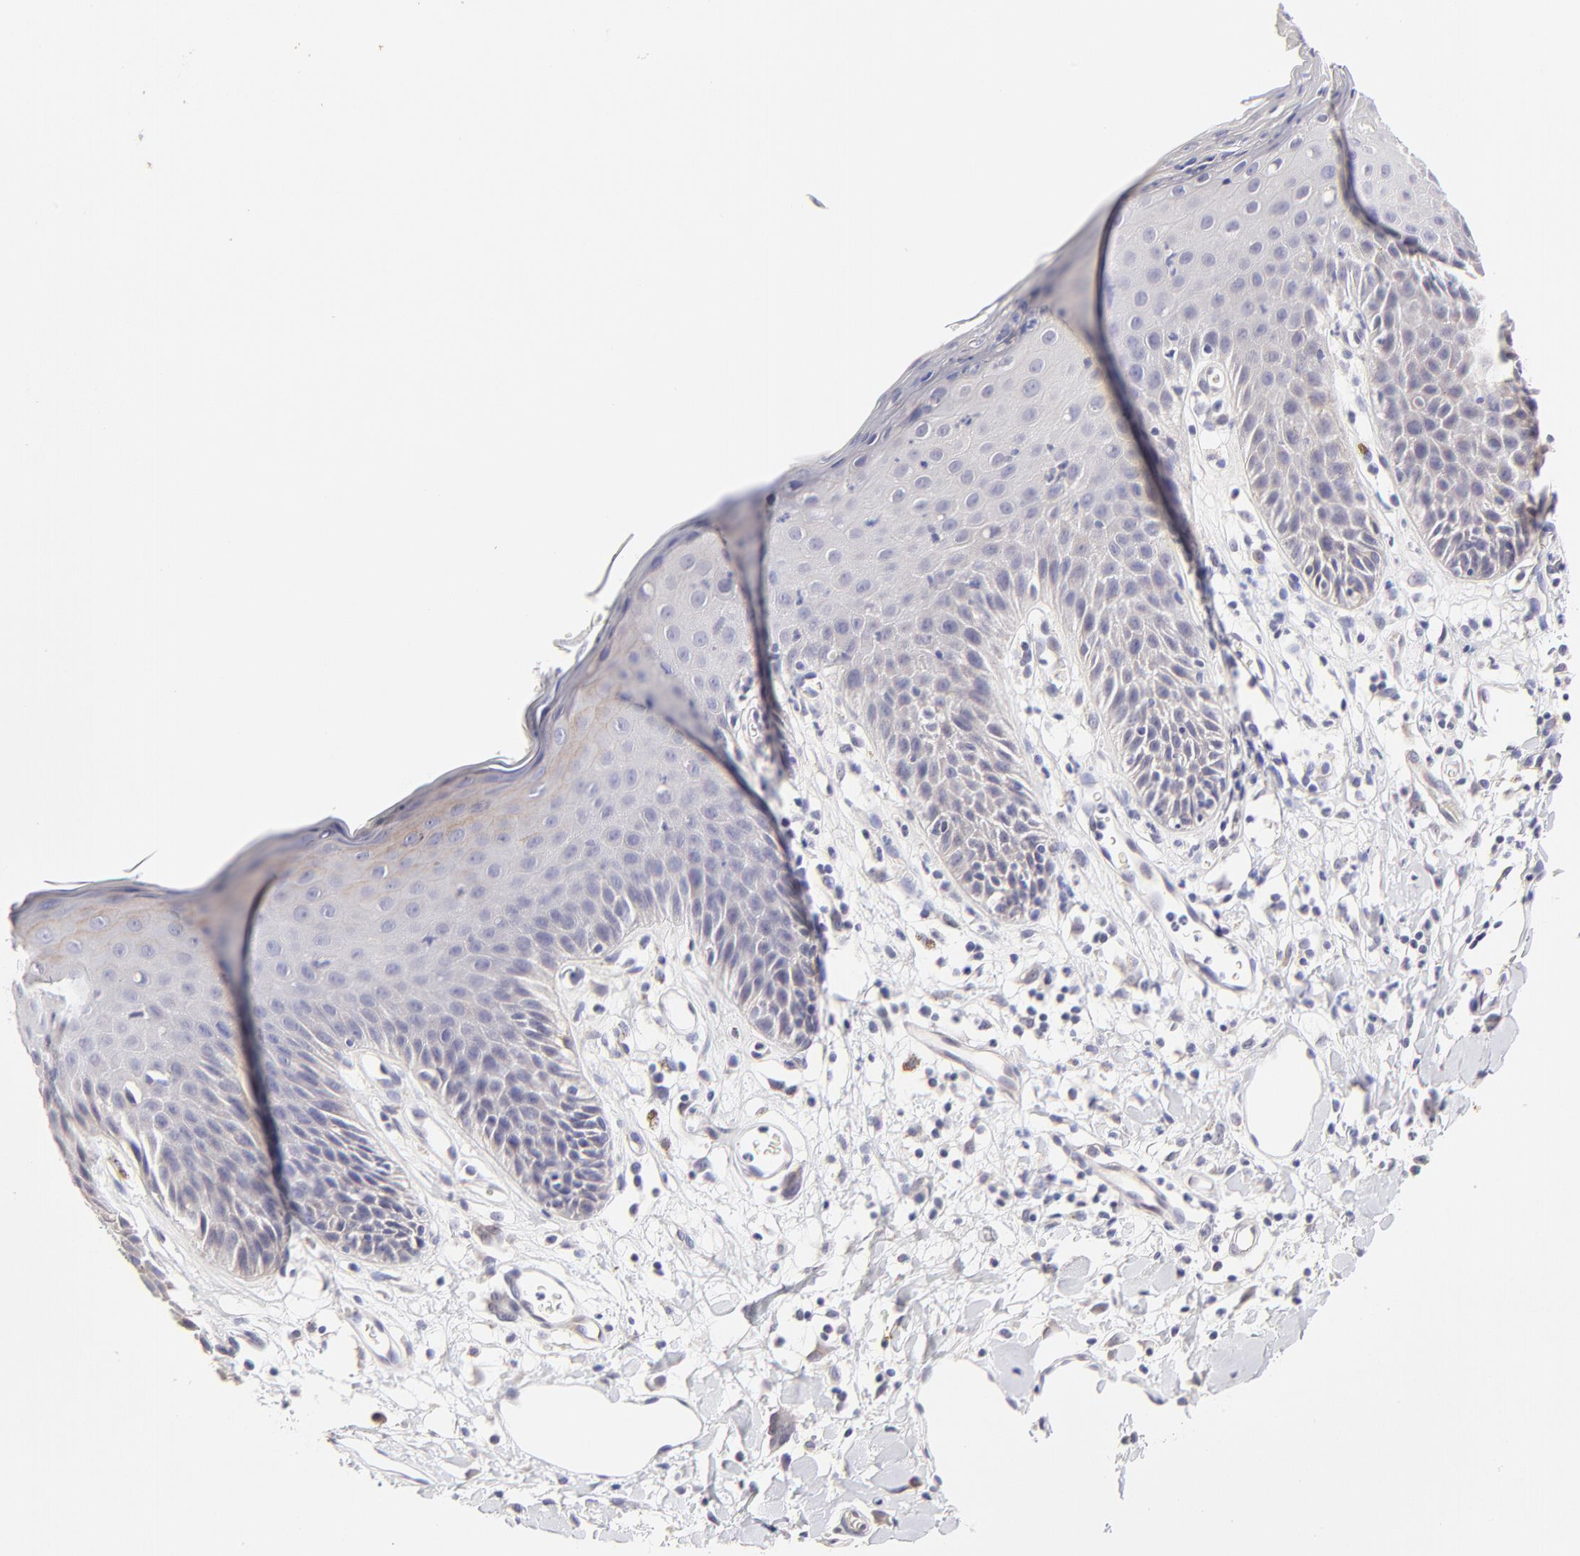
{"staining": {"intensity": "negative", "quantity": "none", "location": "none"}, "tissue": "skin", "cell_type": "Epidermal cells", "image_type": "normal", "snomed": [{"axis": "morphology", "description": "Normal tissue, NOS"}, {"axis": "topography", "description": "Vulva"}, {"axis": "topography", "description": "Peripheral nerve tissue"}], "caption": "Skin was stained to show a protein in brown. There is no significant positivity in epidermal cells. (DAB immunohistochemistry (IHC), high magnification).", "gene": "BTG2", "patient": {"sex": "female", "age": 68}}